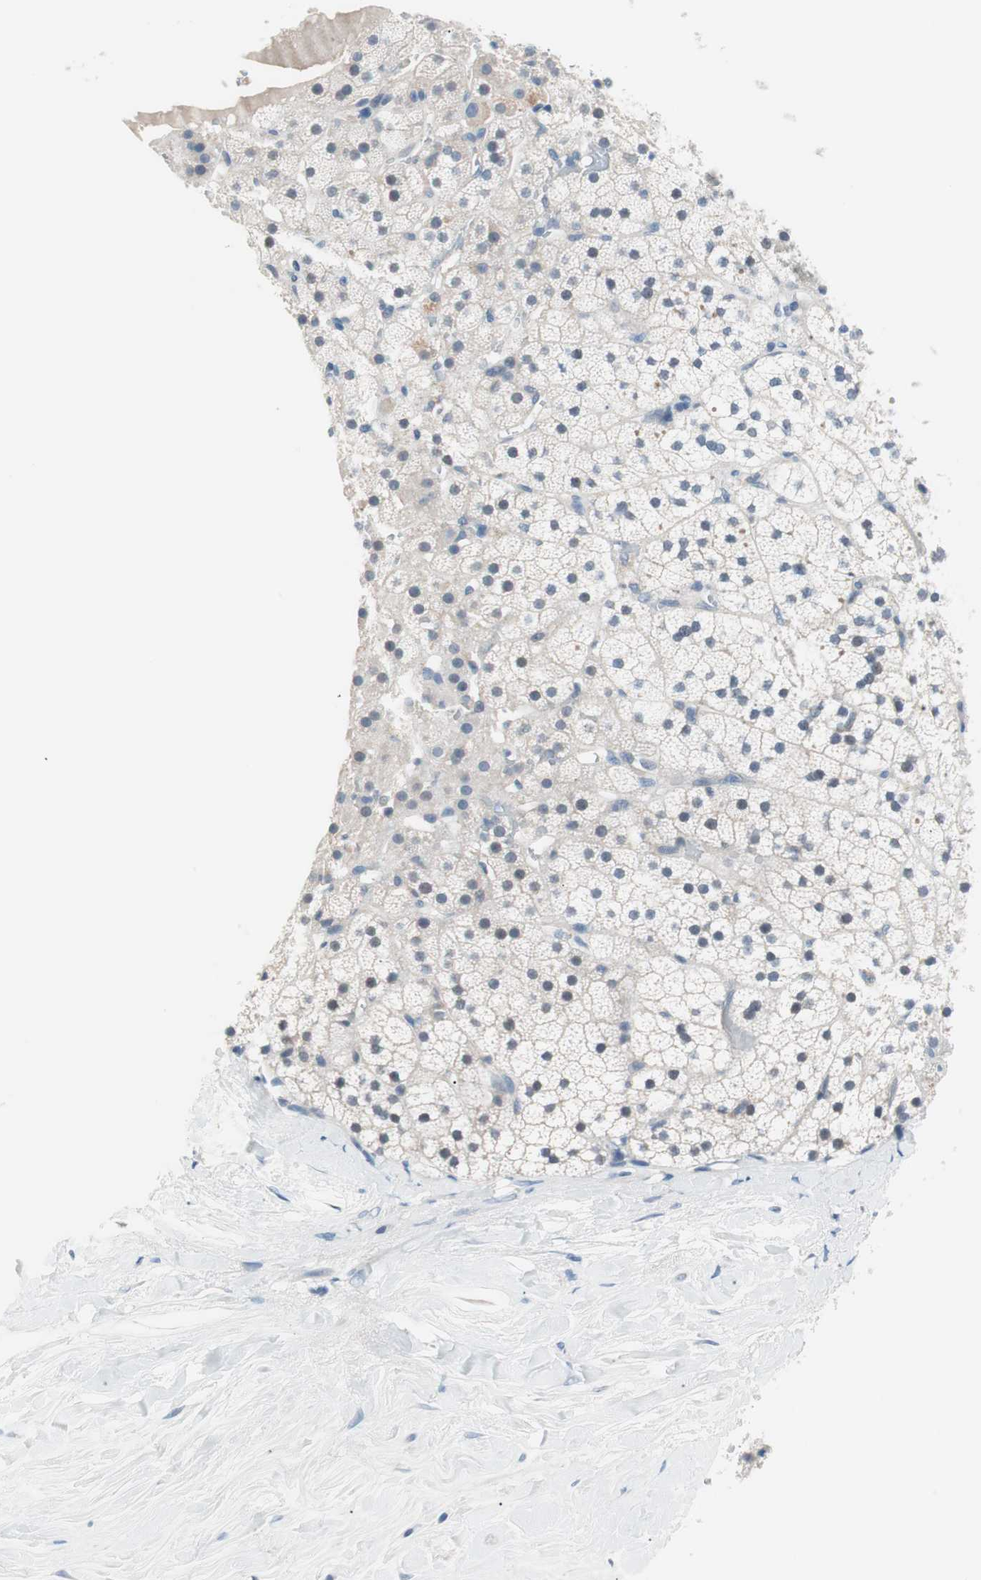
{"staining": {"intensity": "weak", "quantity": "<25%", "location": "cytoplasmic/membranous,nuclear"}, "tissue": "adrenal gland", "cell_type": "Glandular cells", "image_type": "normal", "snomed": [{"axis": "morphology", "description": "Normal tissue, NOS"}, {"axis": "topography", "description": "Adrenal gland"}], "caption": "Immunohistochemistry image of benign human adrenal gland stained for a protein (brown), which exhibits no expression in glandular cells.", "gene": "VIL1", "patient": {"sex": "male", "age": 35}}